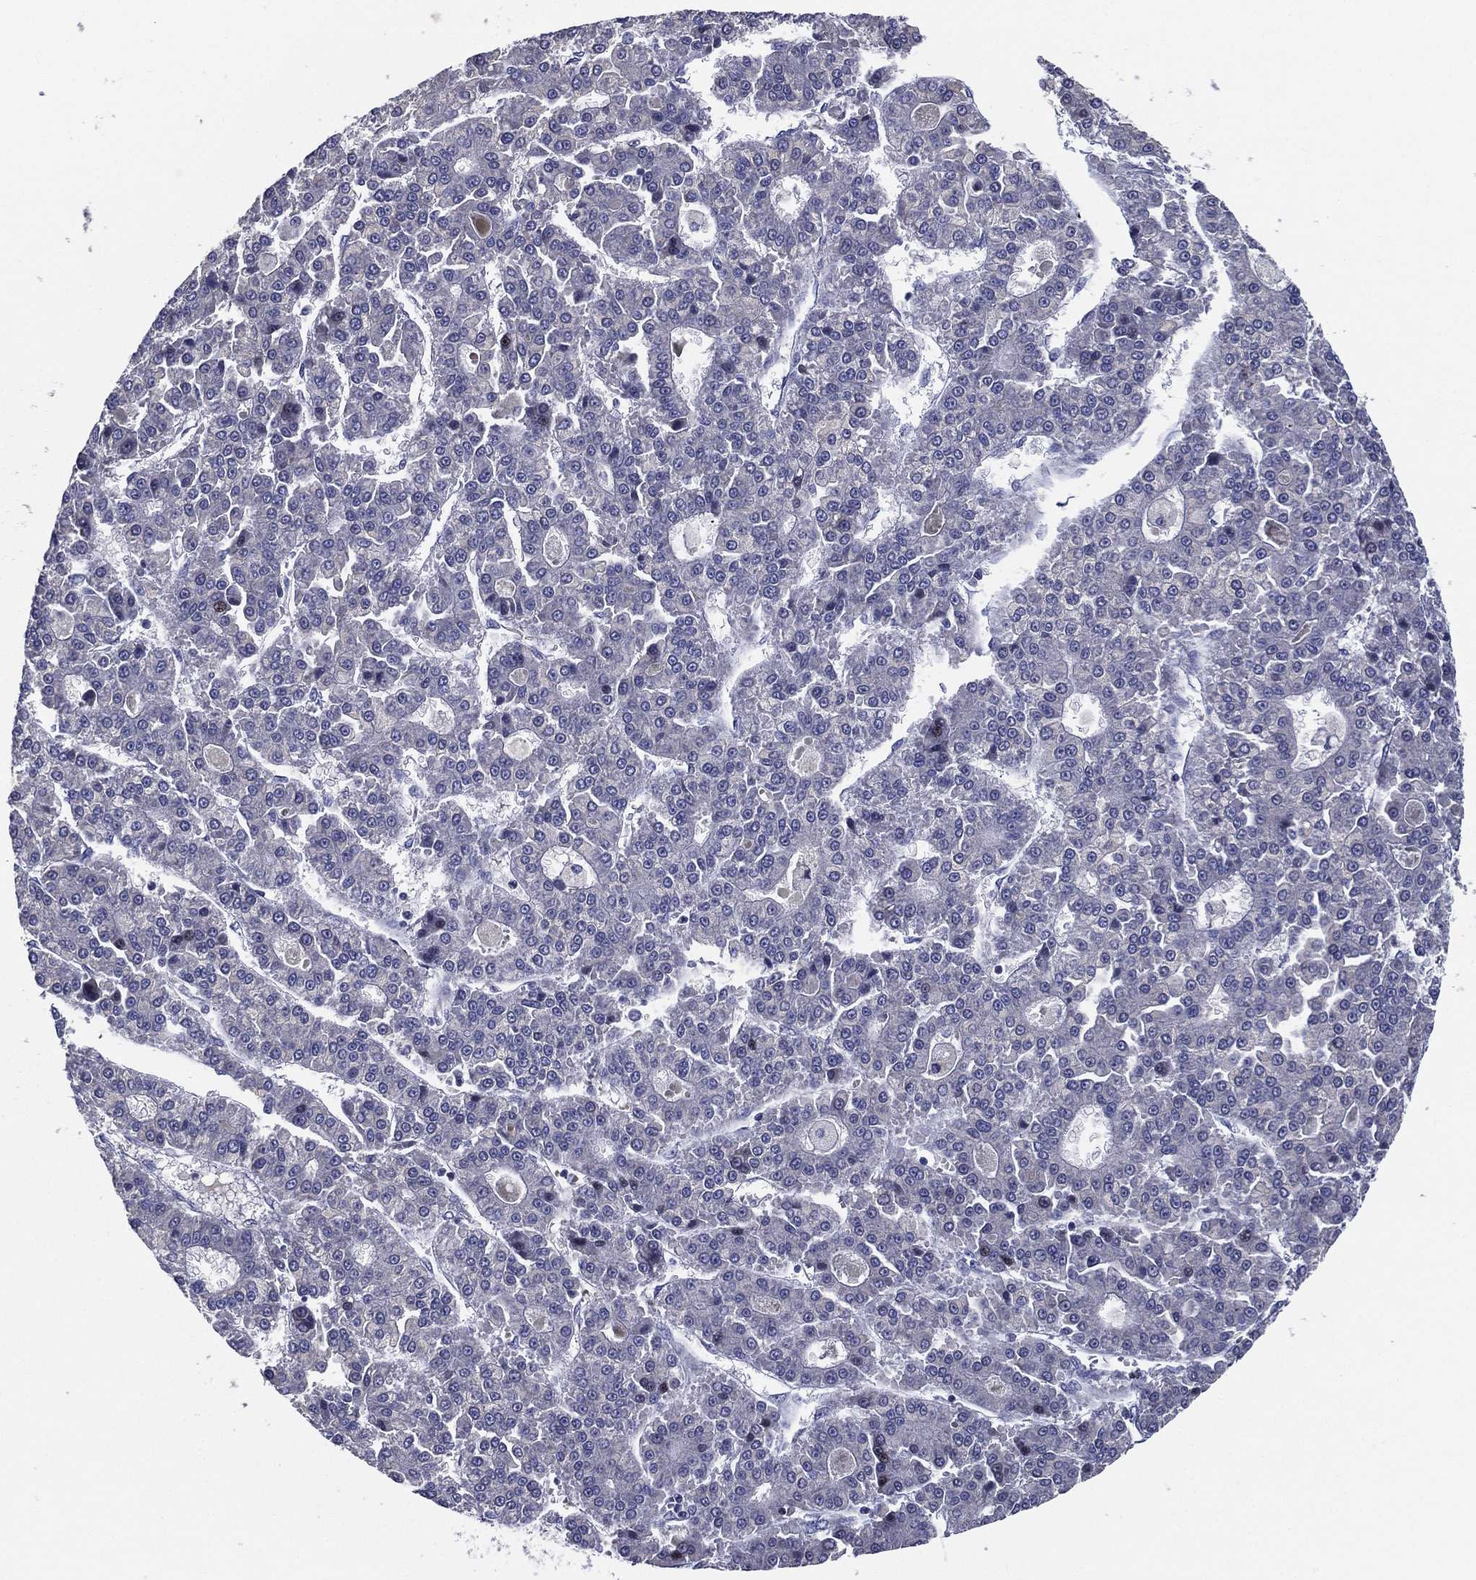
{"staining": {"intensity": "negative", "quantity": "none", "location": "none"}, "tissue": "liver cancer", "cell_type": "Tumor cells", "image_type": "cancer", "snomed": [{"axis": "morphology", "description": "Carcinoma, Hepatocellular, NOS"}, {"axis": "topography", "description": "Liver"}], "caption": "High magnification brightfield microscopy of hepatocellular carcinoma (liver) stained with DAB (3,3'-diaminobenzidine) (brown) and counterstained with hematoxylin (blue): tumor cells show no significant positivity.", "gene": "SLC13A4", "patient": {"sex": "male", "age": 70}}